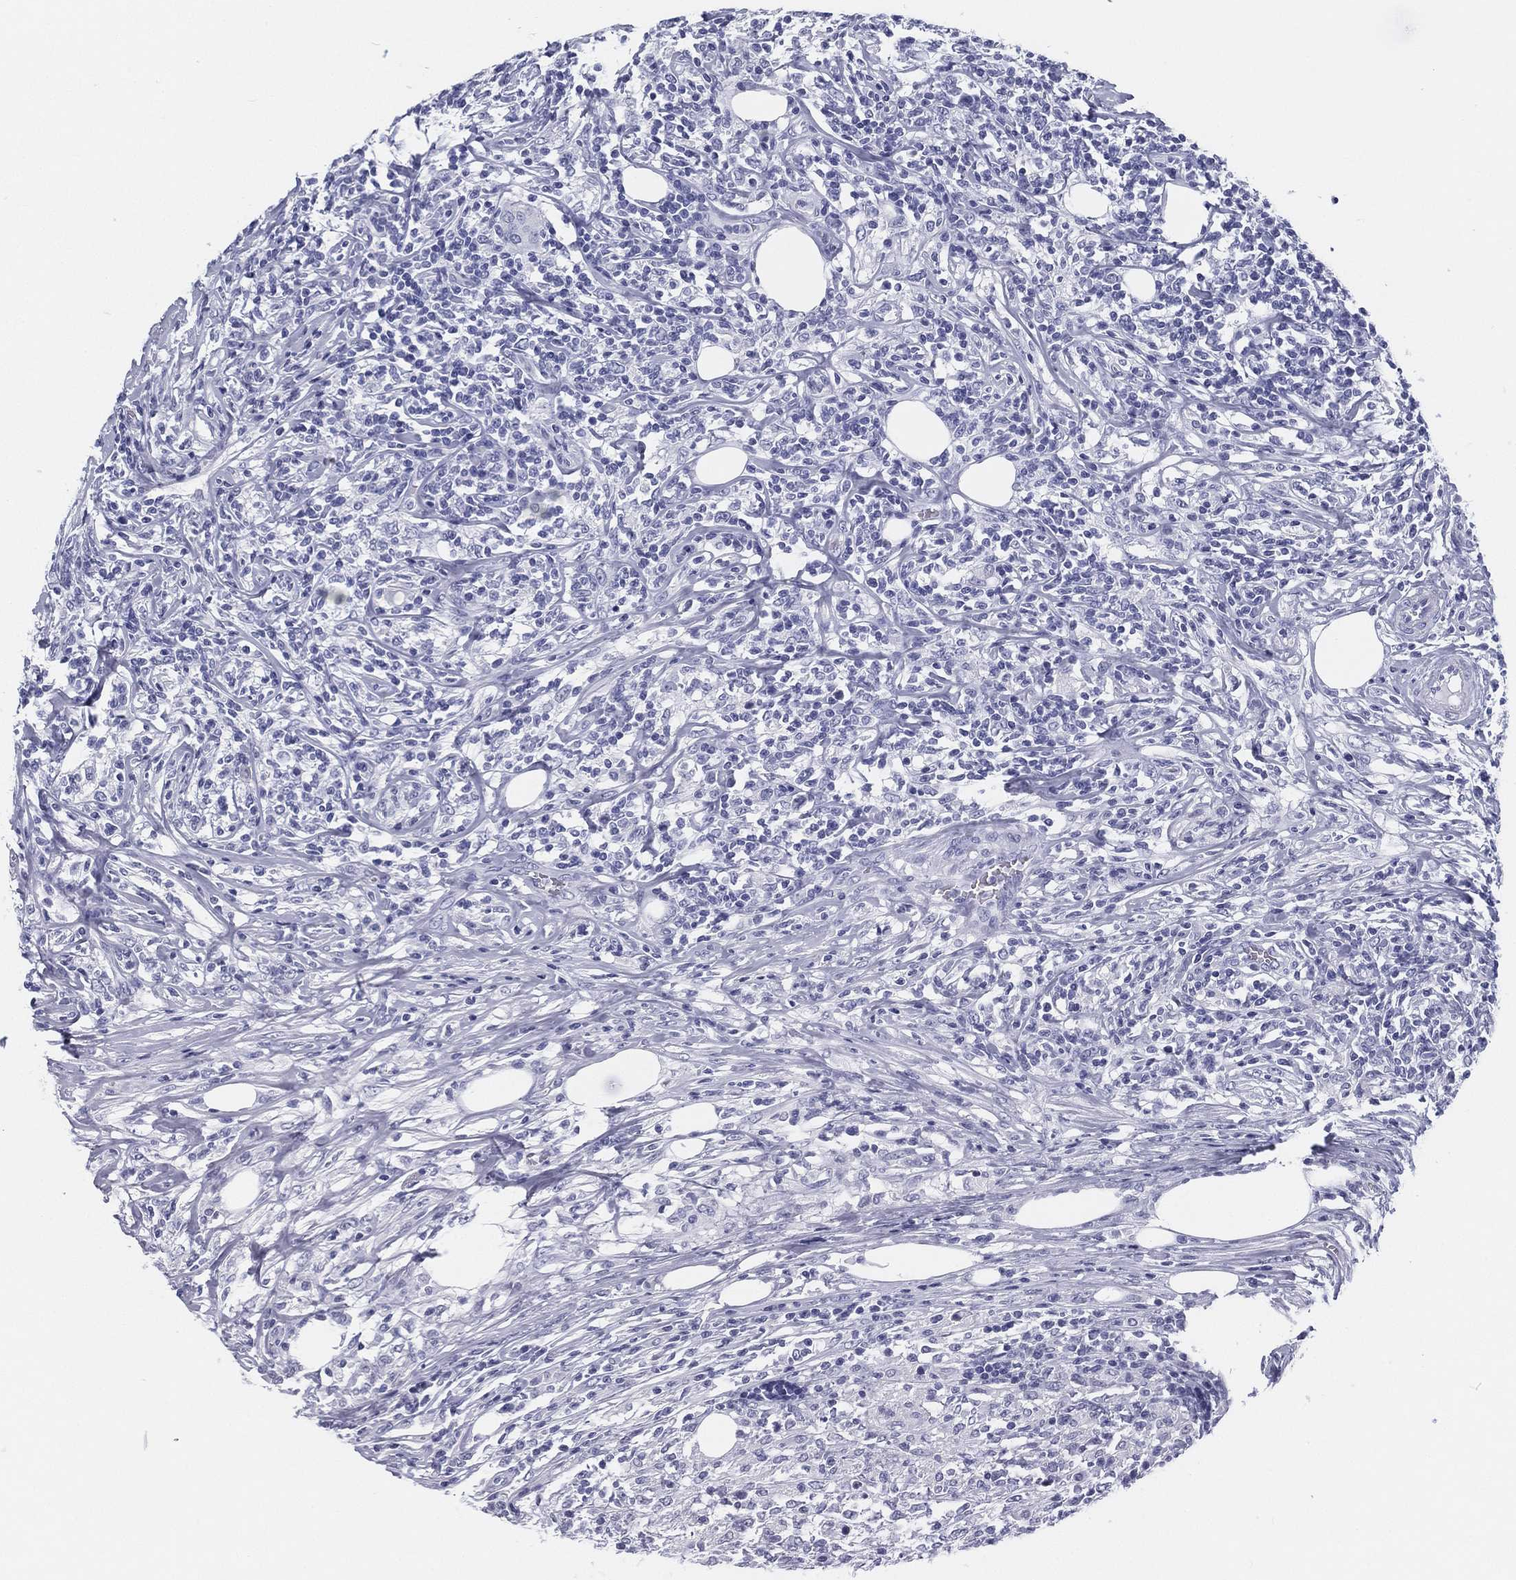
{"staining": {"intensity": "negative", "quantity": "none", "location": "none"}, "tissue": "lymphoma", "cell_type": "Tumor cells", "image_type": "cancer", "snomed": [{"axis": "morphology", "description": "Malignant lymphoma, non-Hodgkin's type, High grade"}, {"axis": "topography", "description": "Lymph node"}], "caption": "The image shows no significant expression in tumor cells of malignant lymphoma, non-Hodgkin's type (high-grade).", "gene": "ATP1B2", "patient": {"sex": "female", "age": 84}}